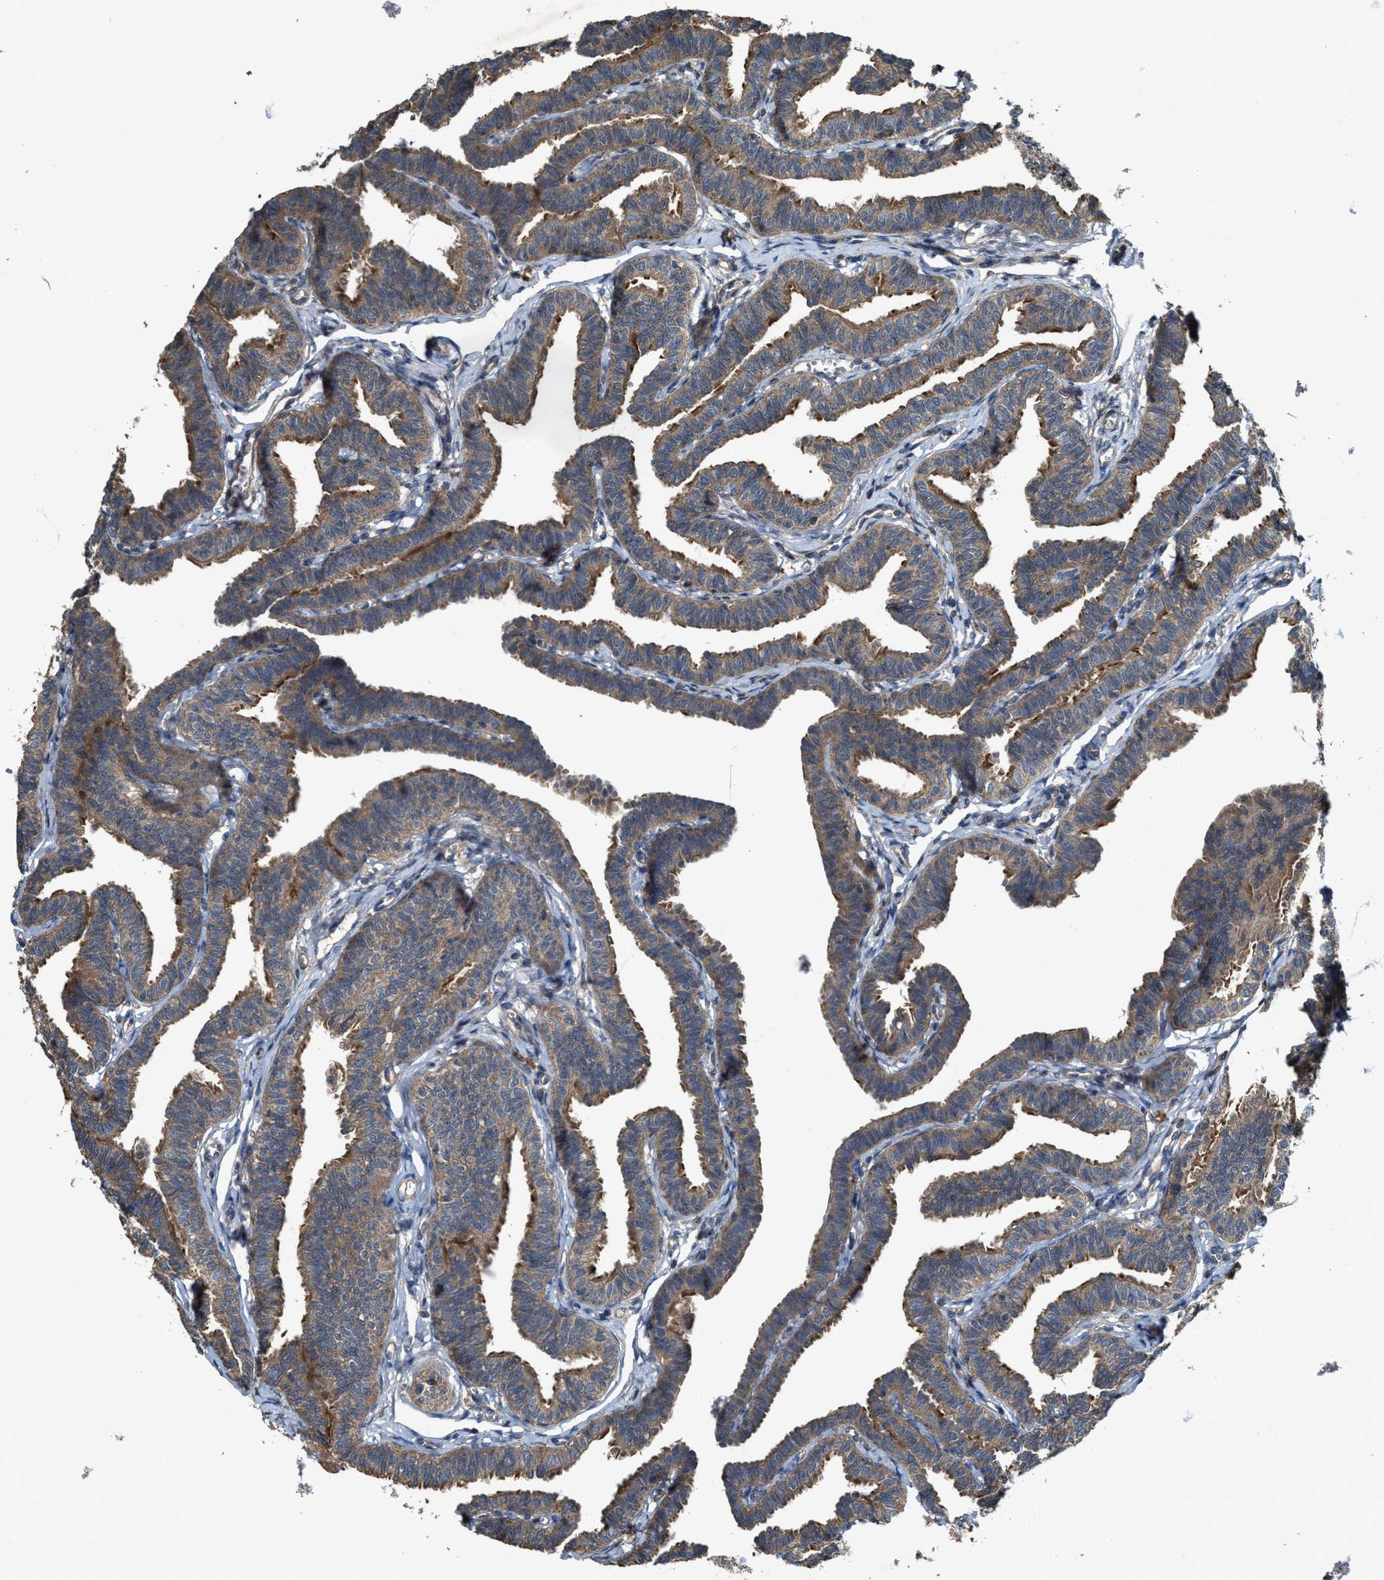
{"staining": {"intensity": "moderate", "quantity": ">75%", "location": "cytoplasmic/membranous"}, "tissue": "fallopian tube", "cell_type": "Glandular cells", "image_type": "normal", "snomed": [{"axis": "morphology", "description": "Normal tissue, NOS"}, {"axis": "topography", "description": "Fallopian tube"}, {"axis": "topography", "description": "Ovary"}], "caption": "Glandular cells exhibit medium levels of moderate cytoplasmic/membranous positivity in approximately >75% of cells in unremarkable human fallopian tube. The protein of interest is shown in brown color, while the nuclei are stained blue.", "gene": "PDP2", "patient": {"sex": "female", "age": 23}}